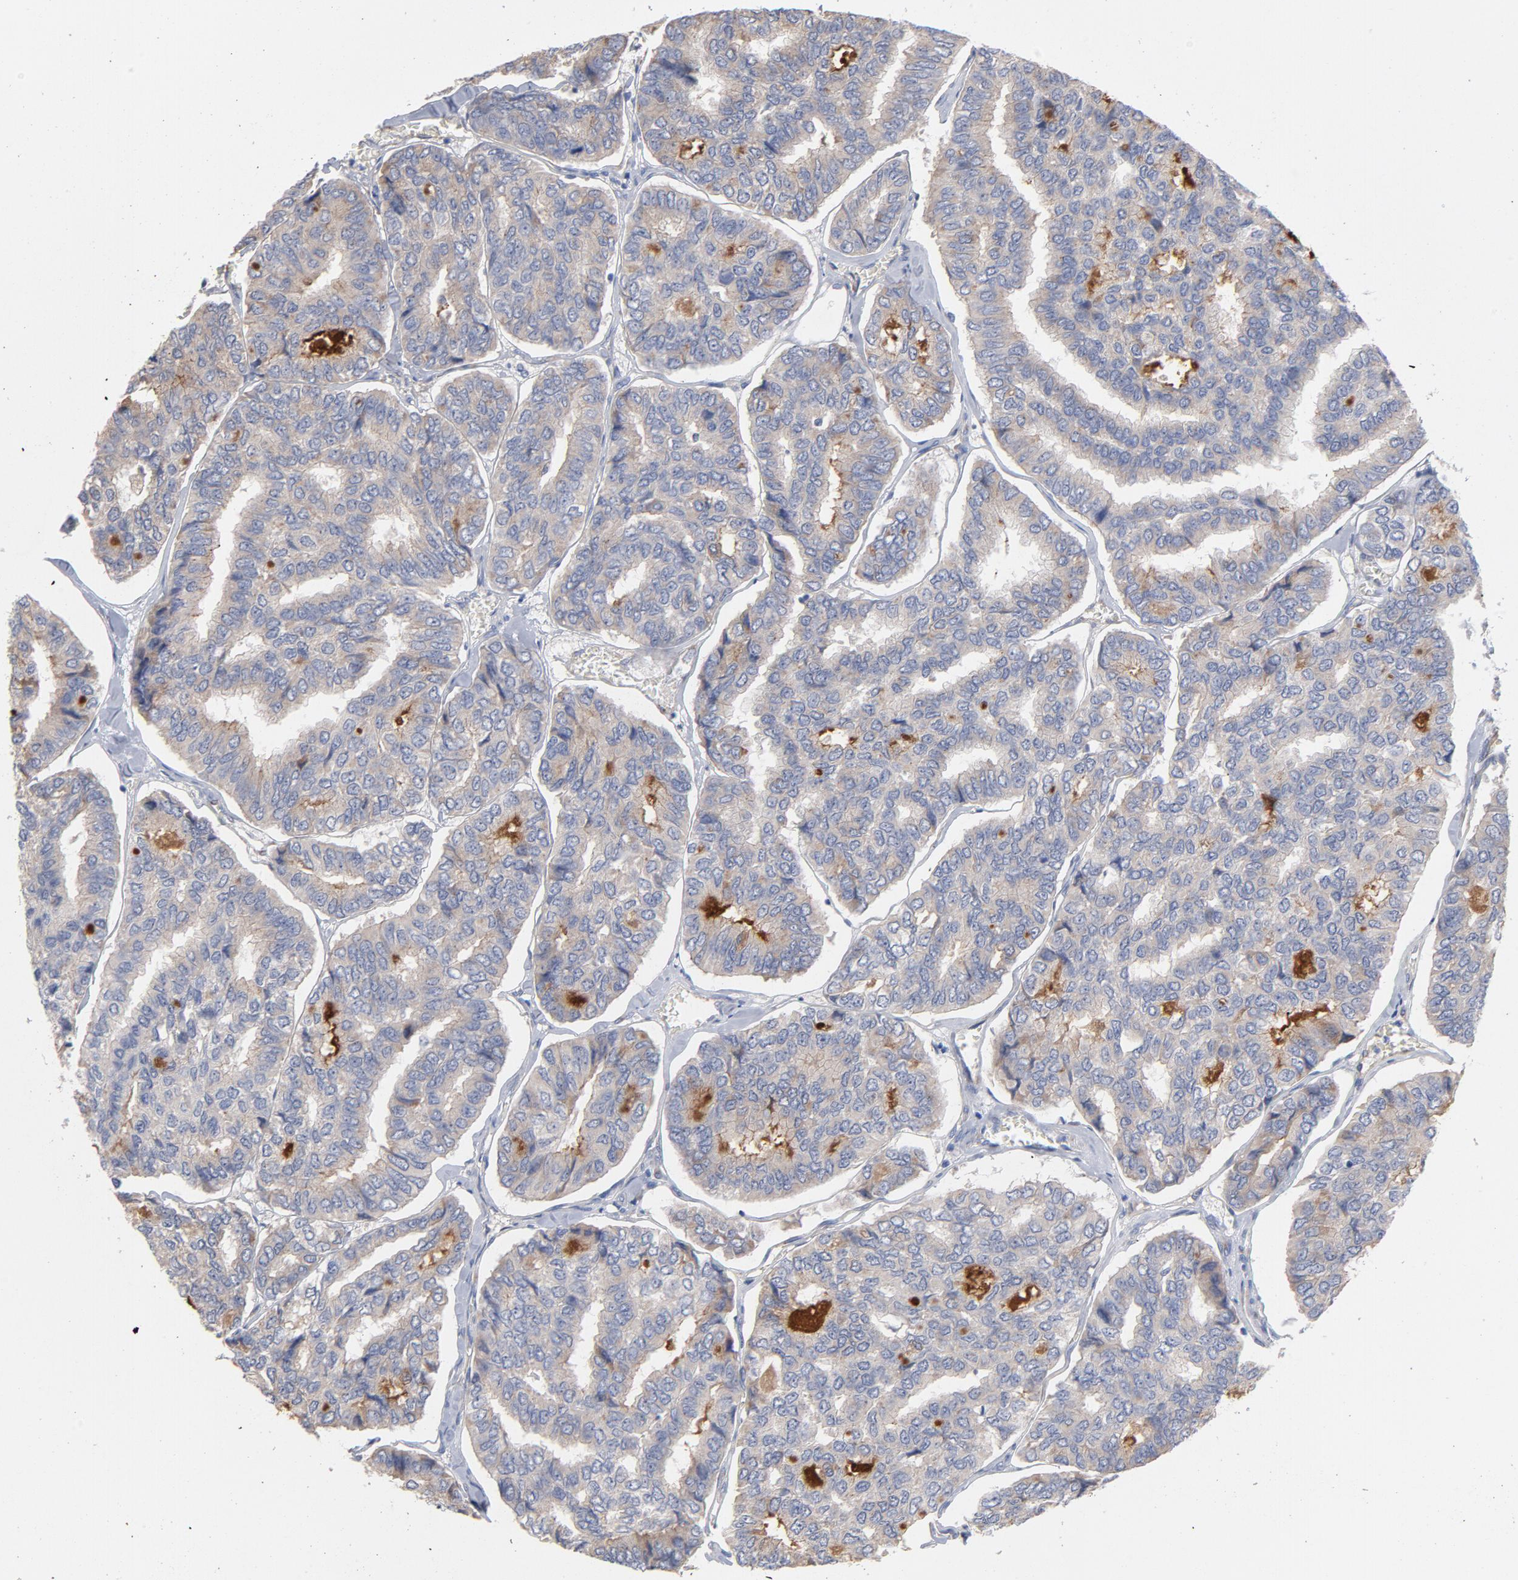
{"staining": {"intensity": "moderate", "quantity": ">75%", "location": "cytoplasmic/membranous"}, "tissue": "thyroid cancer", "cell_type": "Tumor cells", "image_type": "cancer", "snomed": [{"axis": "morphology", "description": "Papillary adenocarcinoma, NOS"}, {"axis": "topography", "description": "Thyroid gland"}], "caption": "High-power microscopy captured an immunohistochemistry (IHC) histopathology image of papillary adenocarcinoma (thyroid), revealing moderate cytoplasmic/membranous expression in about >75% of tumor cells.", "gene": "CPE", "patient": {"sex": "female", "age": 35}}